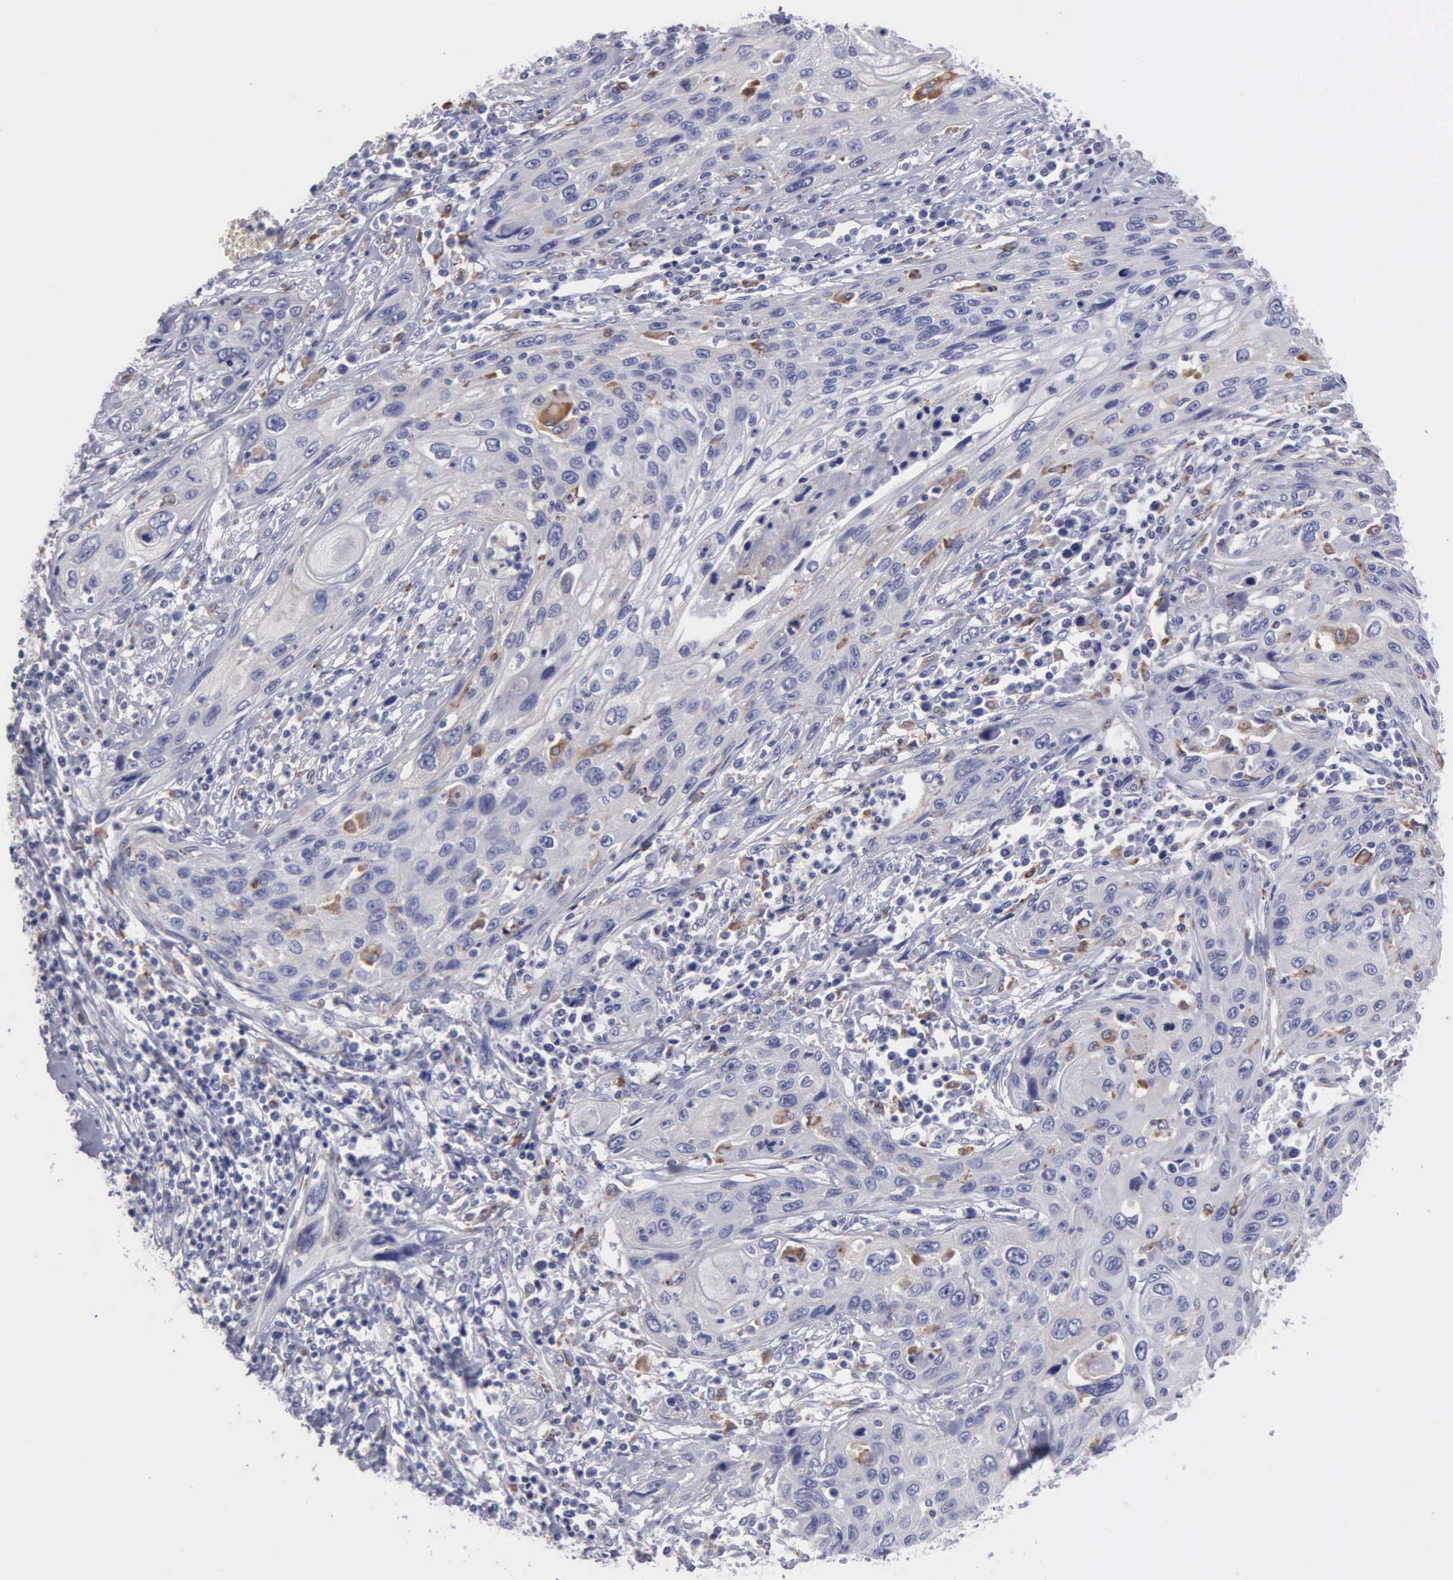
{"staining": {"intensity": "negative", "quantity": "none", "location": "none"}, "tissue": "cervical cancer", "cell_type": "Tumor cells", "image_type": "cancer", "snomed": [{"axis": "morphology", "description": "Squamous cell carcinoma, NOS"}, {"axis": "topography", "description": "Cervix"}], "caption": "Immunohistochemistry (IHC) image of cervical squamous cell carcinoma stained for a protein (brown), which shows no staining in tumor cells.", "gene": "TYRP1", "patient": {"sex": "female", "age": 32}}